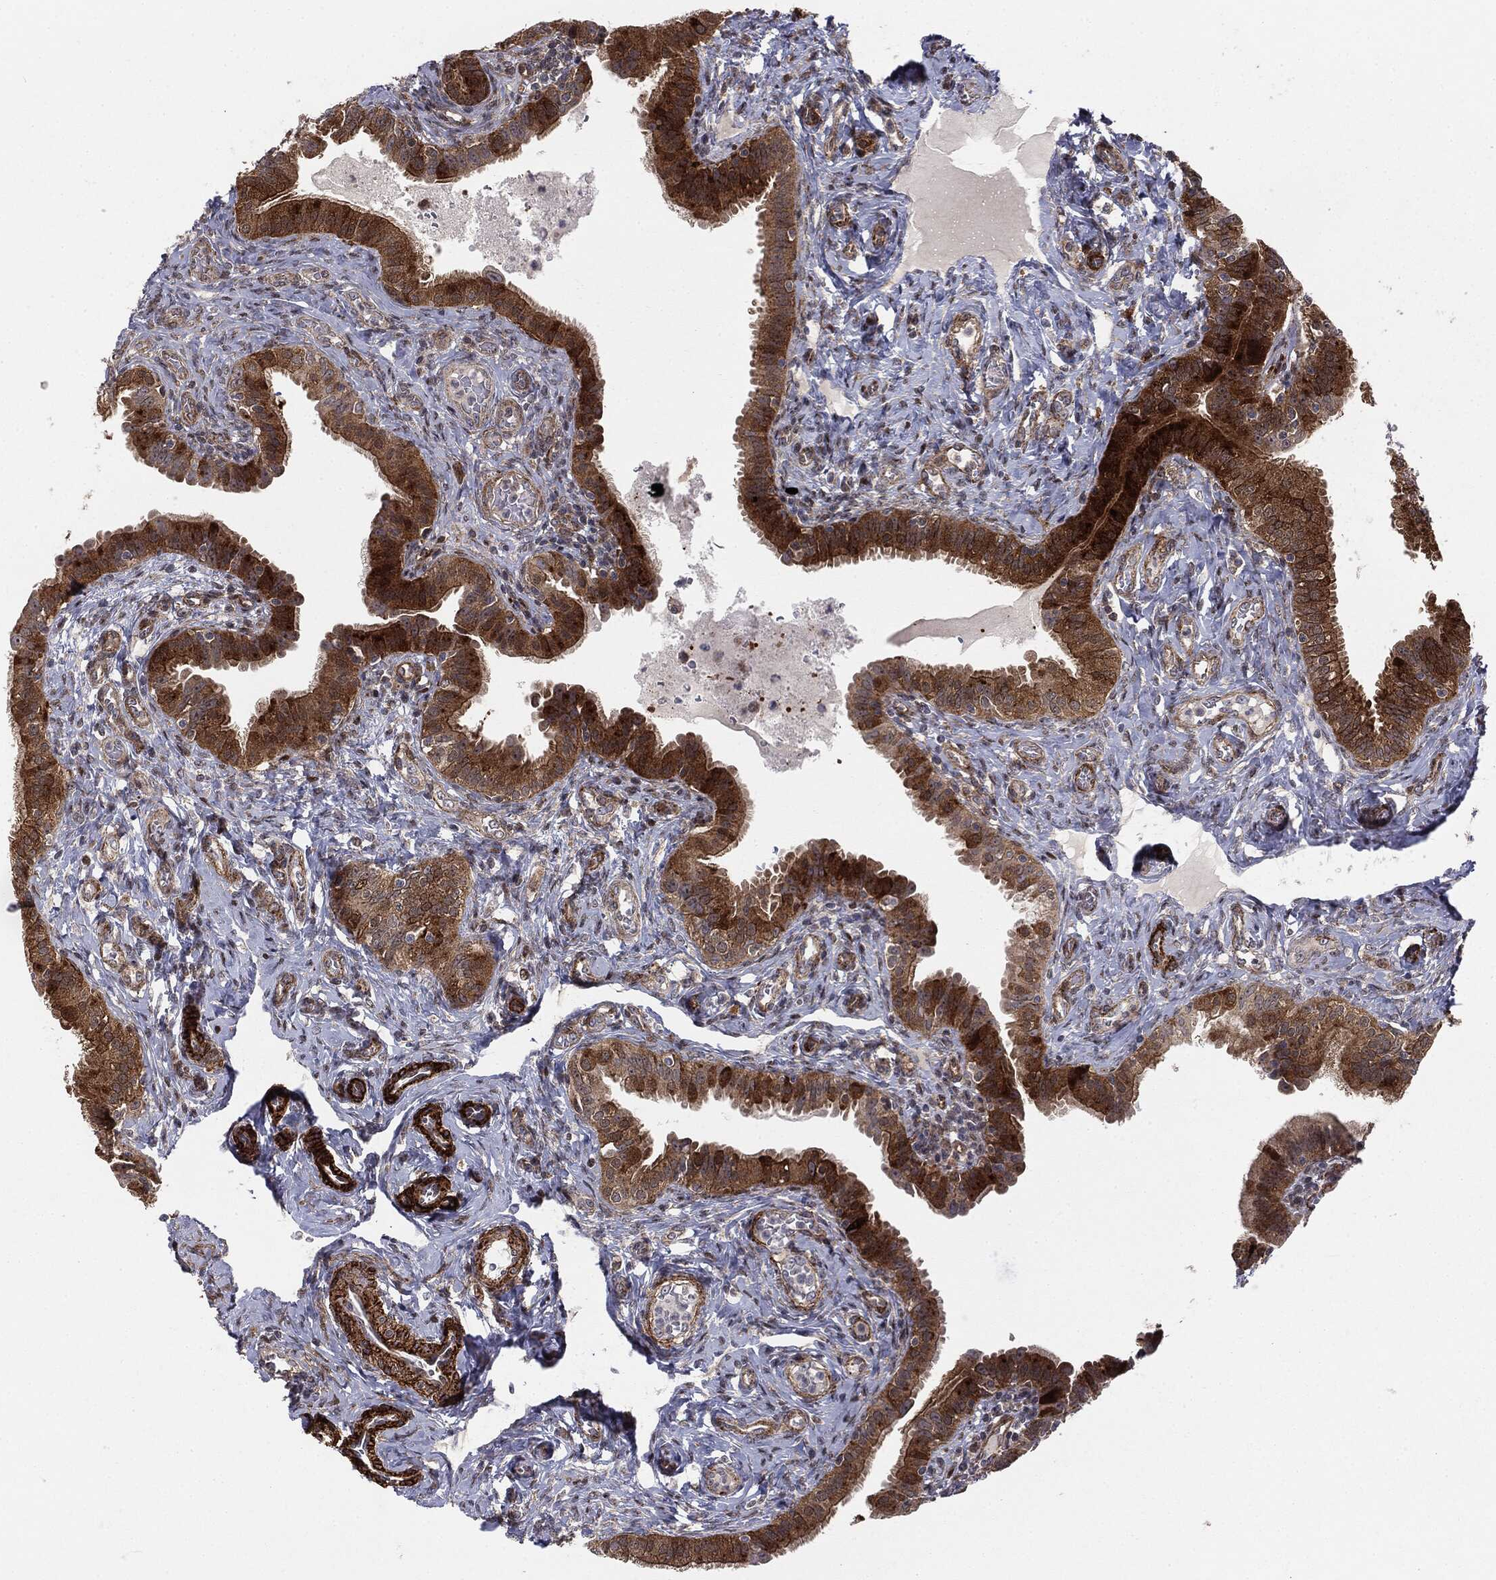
{"staining": {"intensity": "strong", "quantity": ">75%", "location": "cytoplasmic/membranous"}, "tissue": "fallopian tube", "cell_type": "Glandular cells", "image_type": "normal", "snomed": [{"axis": "morphology", "description": "Normal tissue, NOS"}, {"axis": "topography", "description": "Fallopian tube"}], "caption": "Protein expression analysis of normal human fallopian tube reveals strong cytoplasmic/membranous expression in about >75% of glandular cells. The staining is performed using DAB brown chromogen to label protein expression. The nuclei are counter-stained blue using hematoxylin.", "gene": "PTEN", "patient": {"sex": "female", "age": 41}}